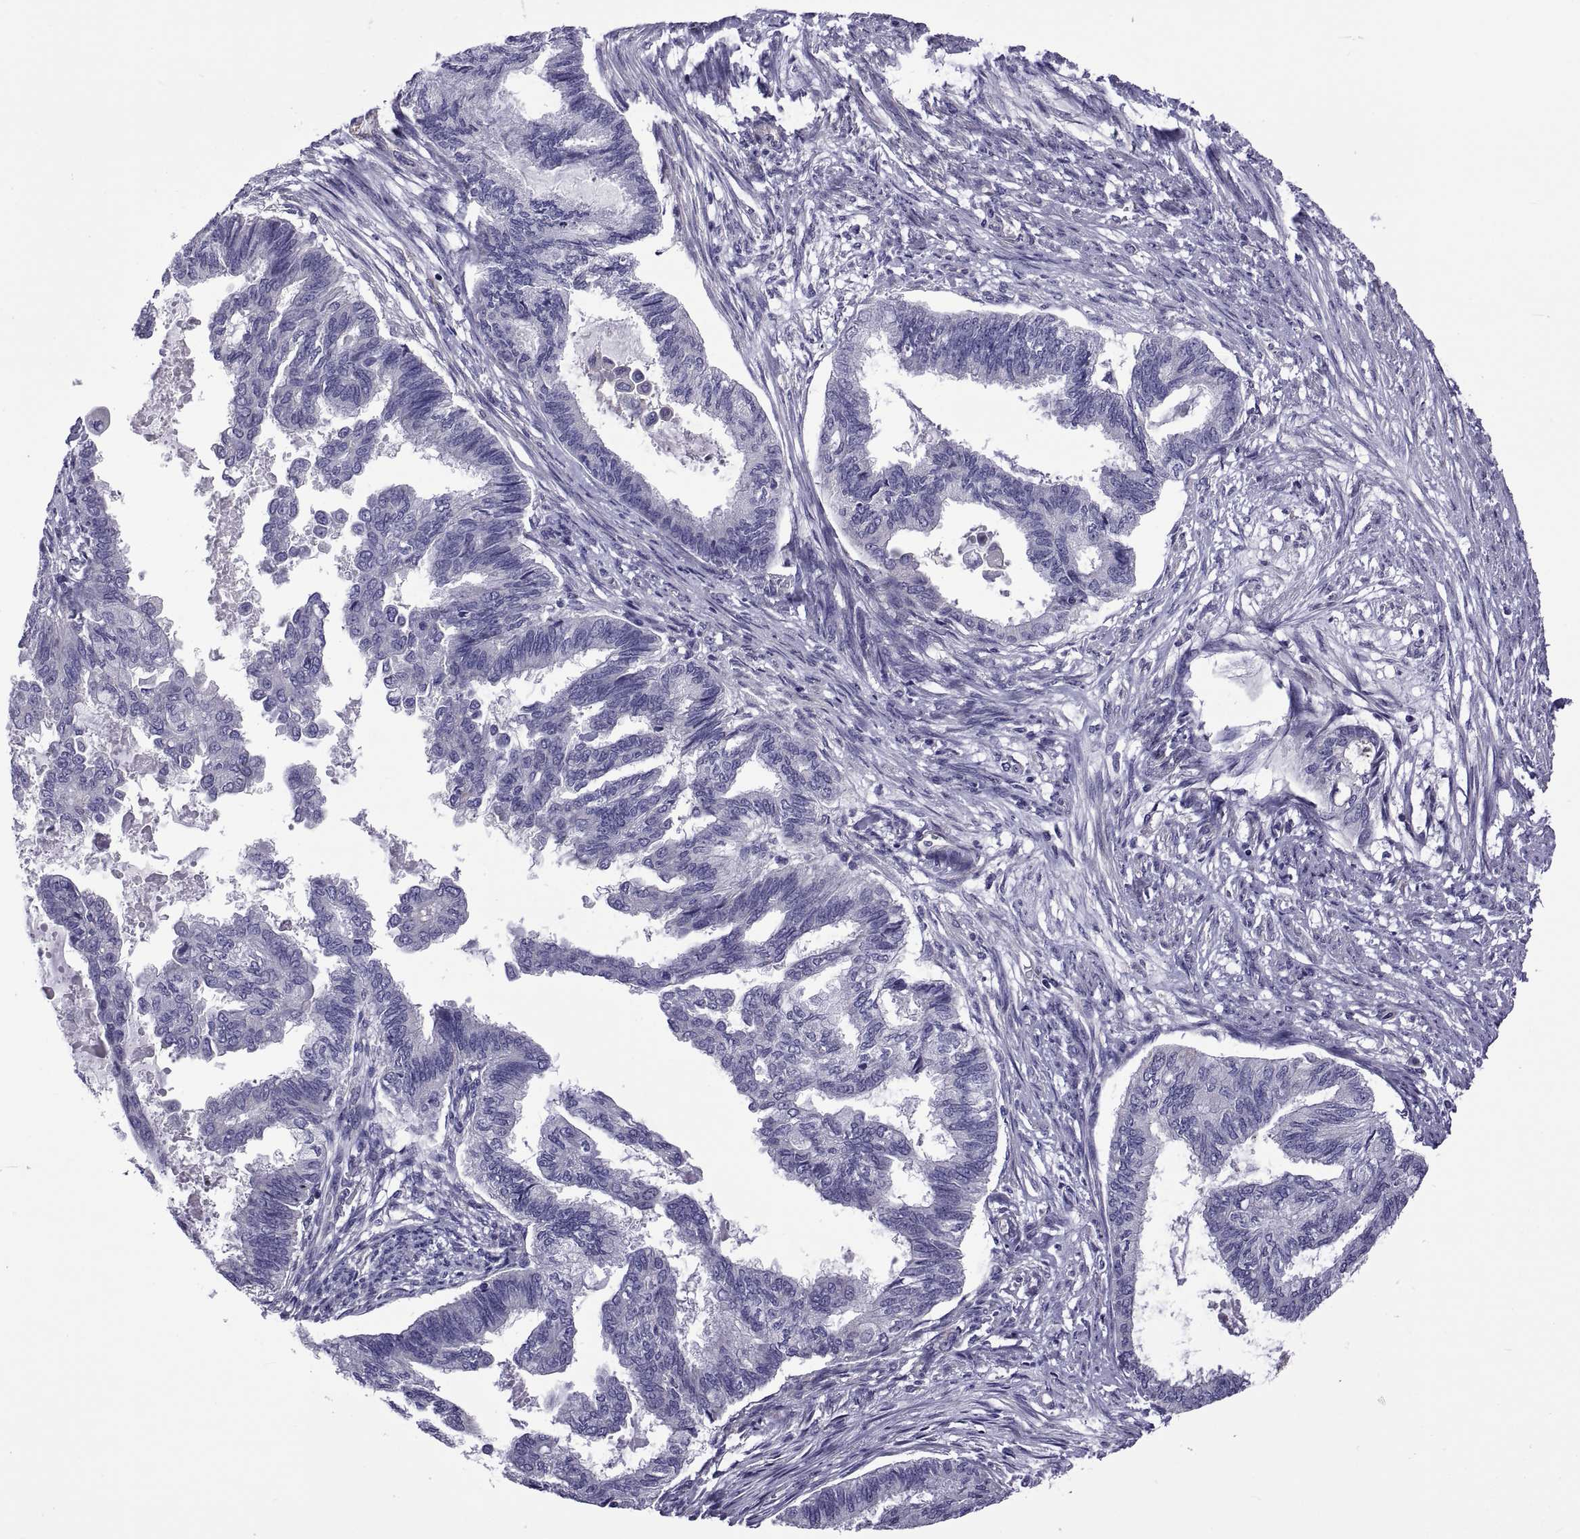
{"staining": {"intensity": "negative", "quantity": "none", "location": "none"}, "tissue": "endometrial cancer", "cell_type": "Tumor cells", "image_type": "cancer", "snomed": [{"axis": "morphology", "description": "Adenocarcinoma, NOS"}, {"axis": "topography", "description": "Endometrium"}], "caption": "Micrograph shows no protein staining in tumor cells of adenocarcinoma (endometrial) tissue.", "gene": "TMC3", "patient": {"sex": "female", "age": 86}}